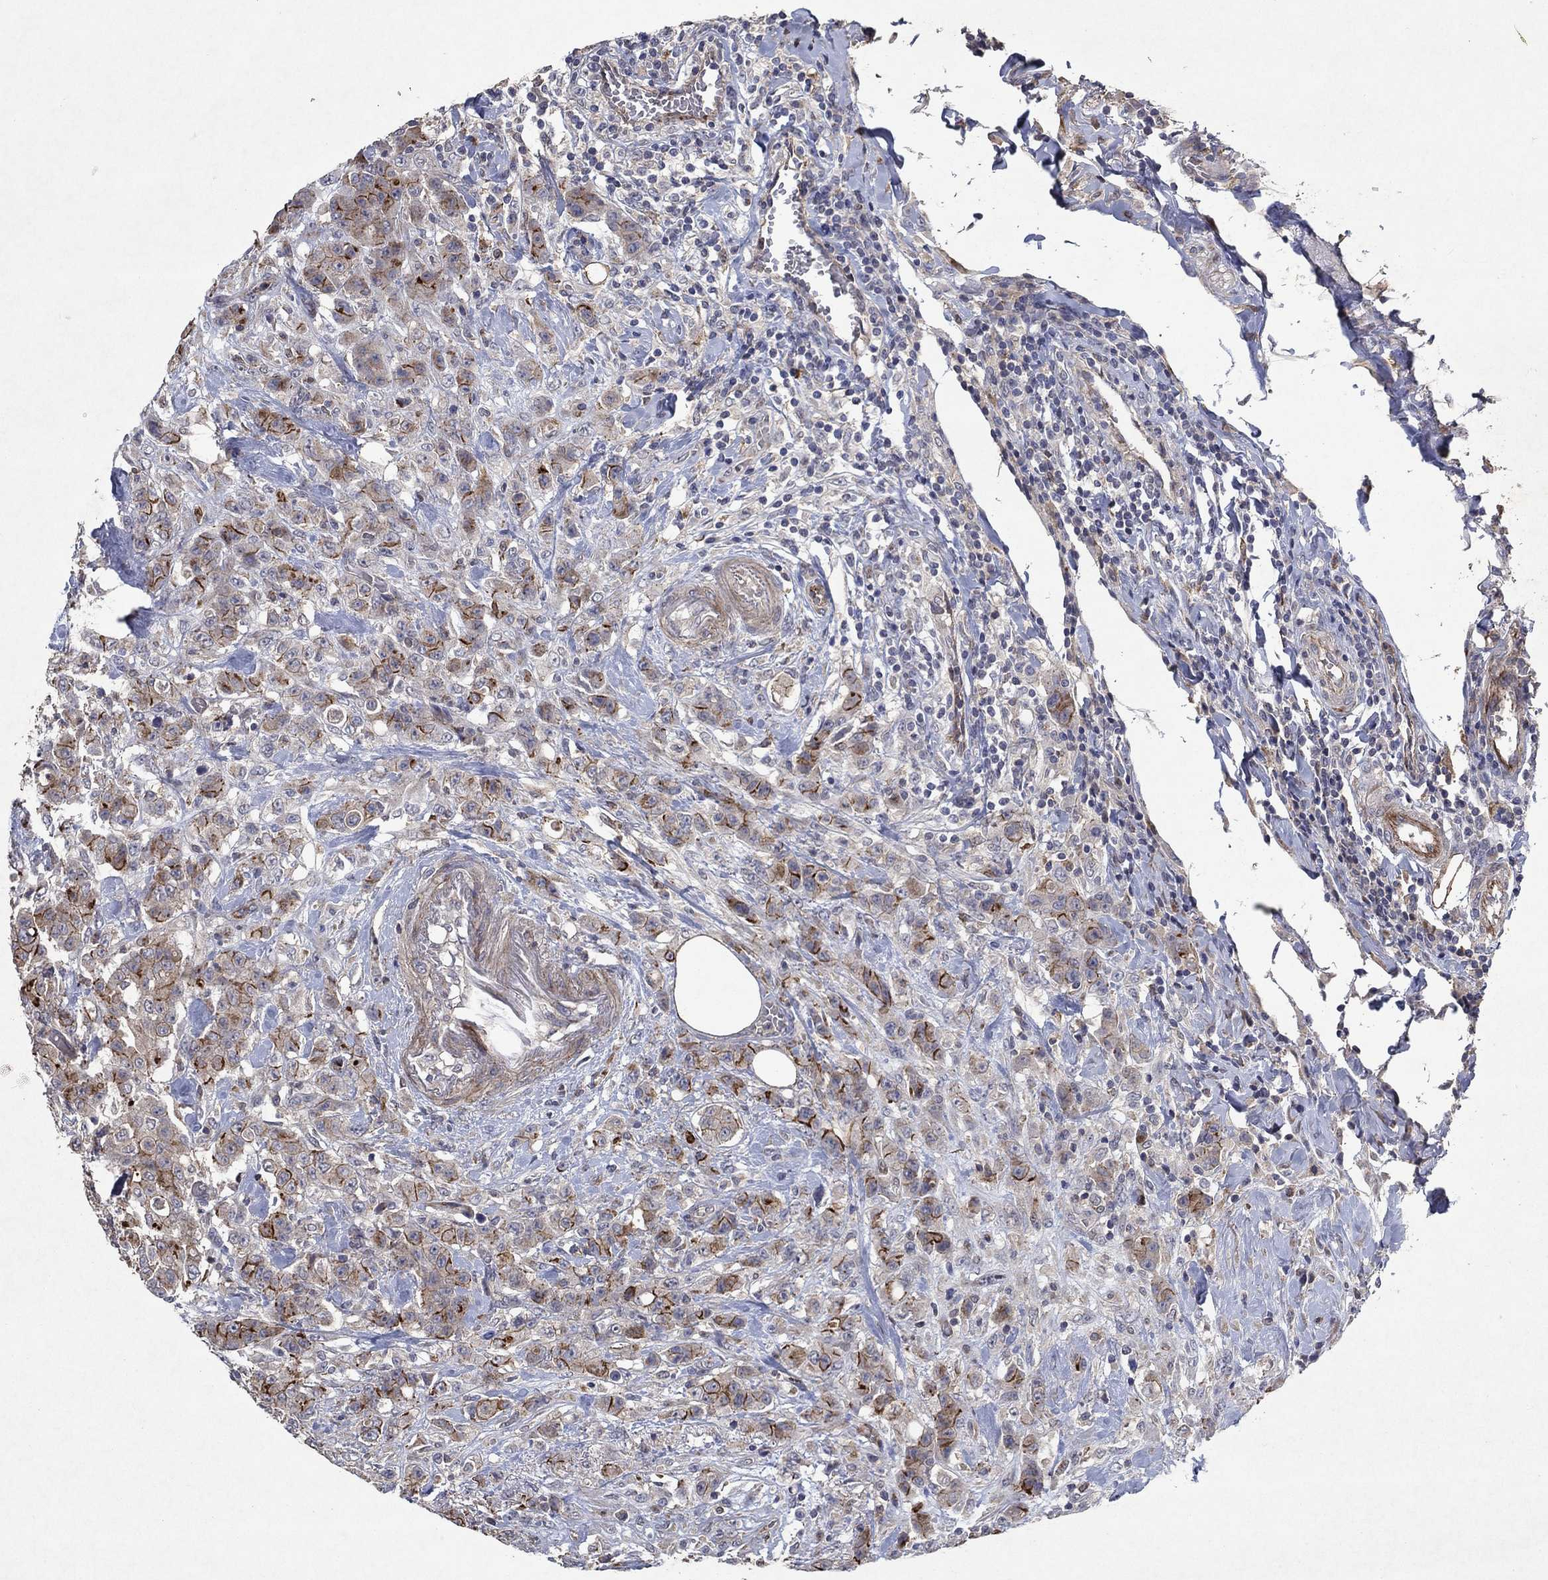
{"staining": {"intensity": "strong", "quantity": "25%-75%", "location": "cytoplasmic/membranous"}, "tissue": "colorectal cancer", "cell_type": "Tumor cells", "image_type": "cancer", "snomed": [{"axis": "morphology", "description": "Adenocarcinoma, NOS"}, {"axis": "topography", "description": "Colon"}], "caption": "Protein expression analysis of colorectal cancer demonstrates strong cytoplasmic/membranous staining in approximately 25%-75% of tumor cells. The staining was performed using DAB (3,3'-diaminobenzidine) to visualize the protein expression in brown, while the nuclei were stained in blue with hematoxylin (Magnification: 20x).", "gene": "FRG1", "patient": {"sex": "female", "age": 69}}